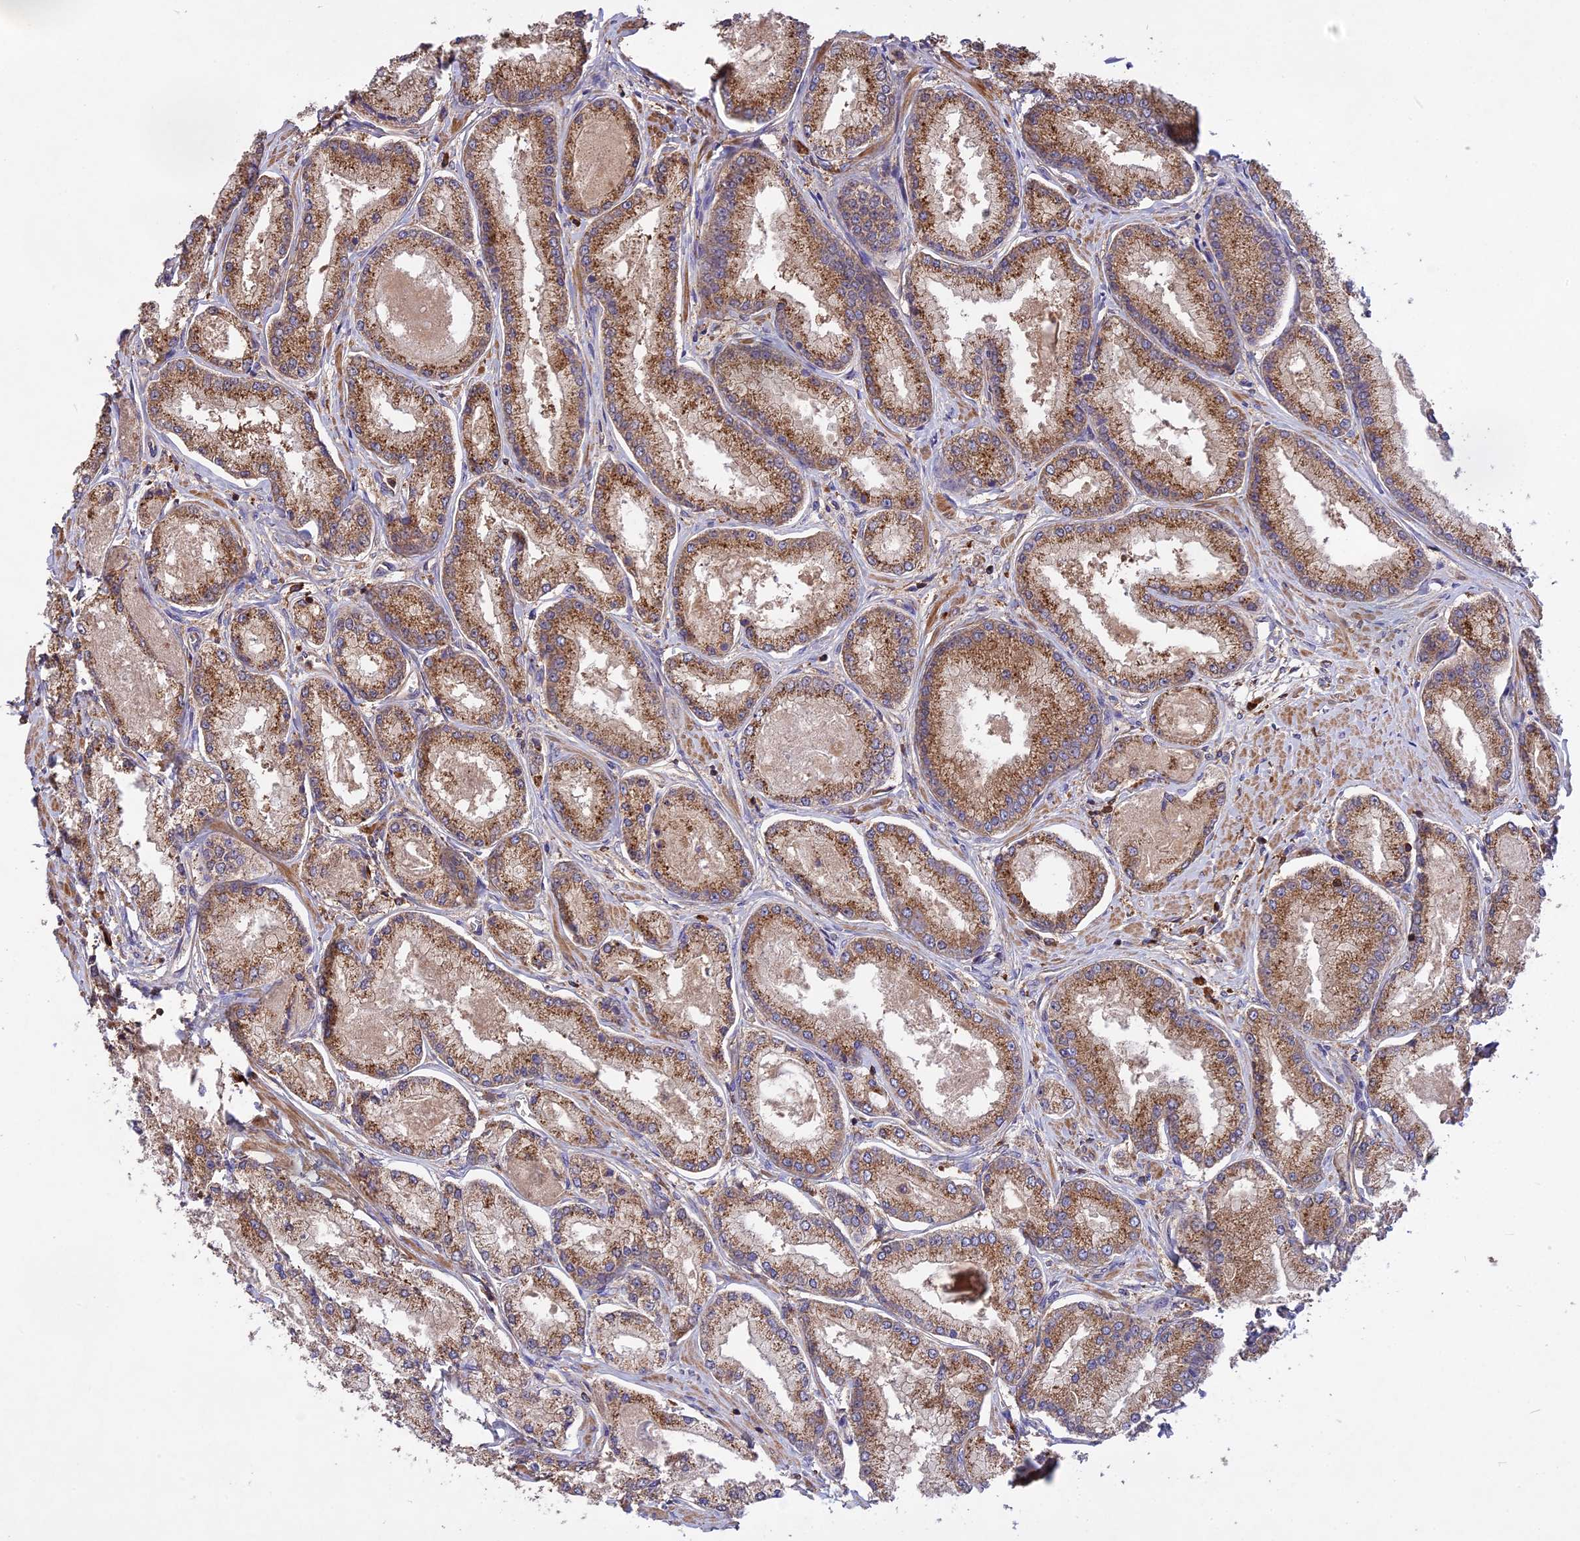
{"staining": {"intensity": "moderate", "quantity": ">75%", "location": "cytoplasmic/membranous"}, "tissue": "prostate cancer", "cell_type": "Tumor cells", "image_type": "cancer", "snomed": [{"axis": "morphology", "description": "Adenocarcinoma, Low grade"}, {"axis": "topography", "description": "Prostate"}], "caption": "A brown stain highlights moderate cytoplasmic/membranous staining of a protein in prostate adenocarcinoma (low-grade) tumor cells.", "gene": "NUDT8", "patient": {"sex": "male", "age": 74}}